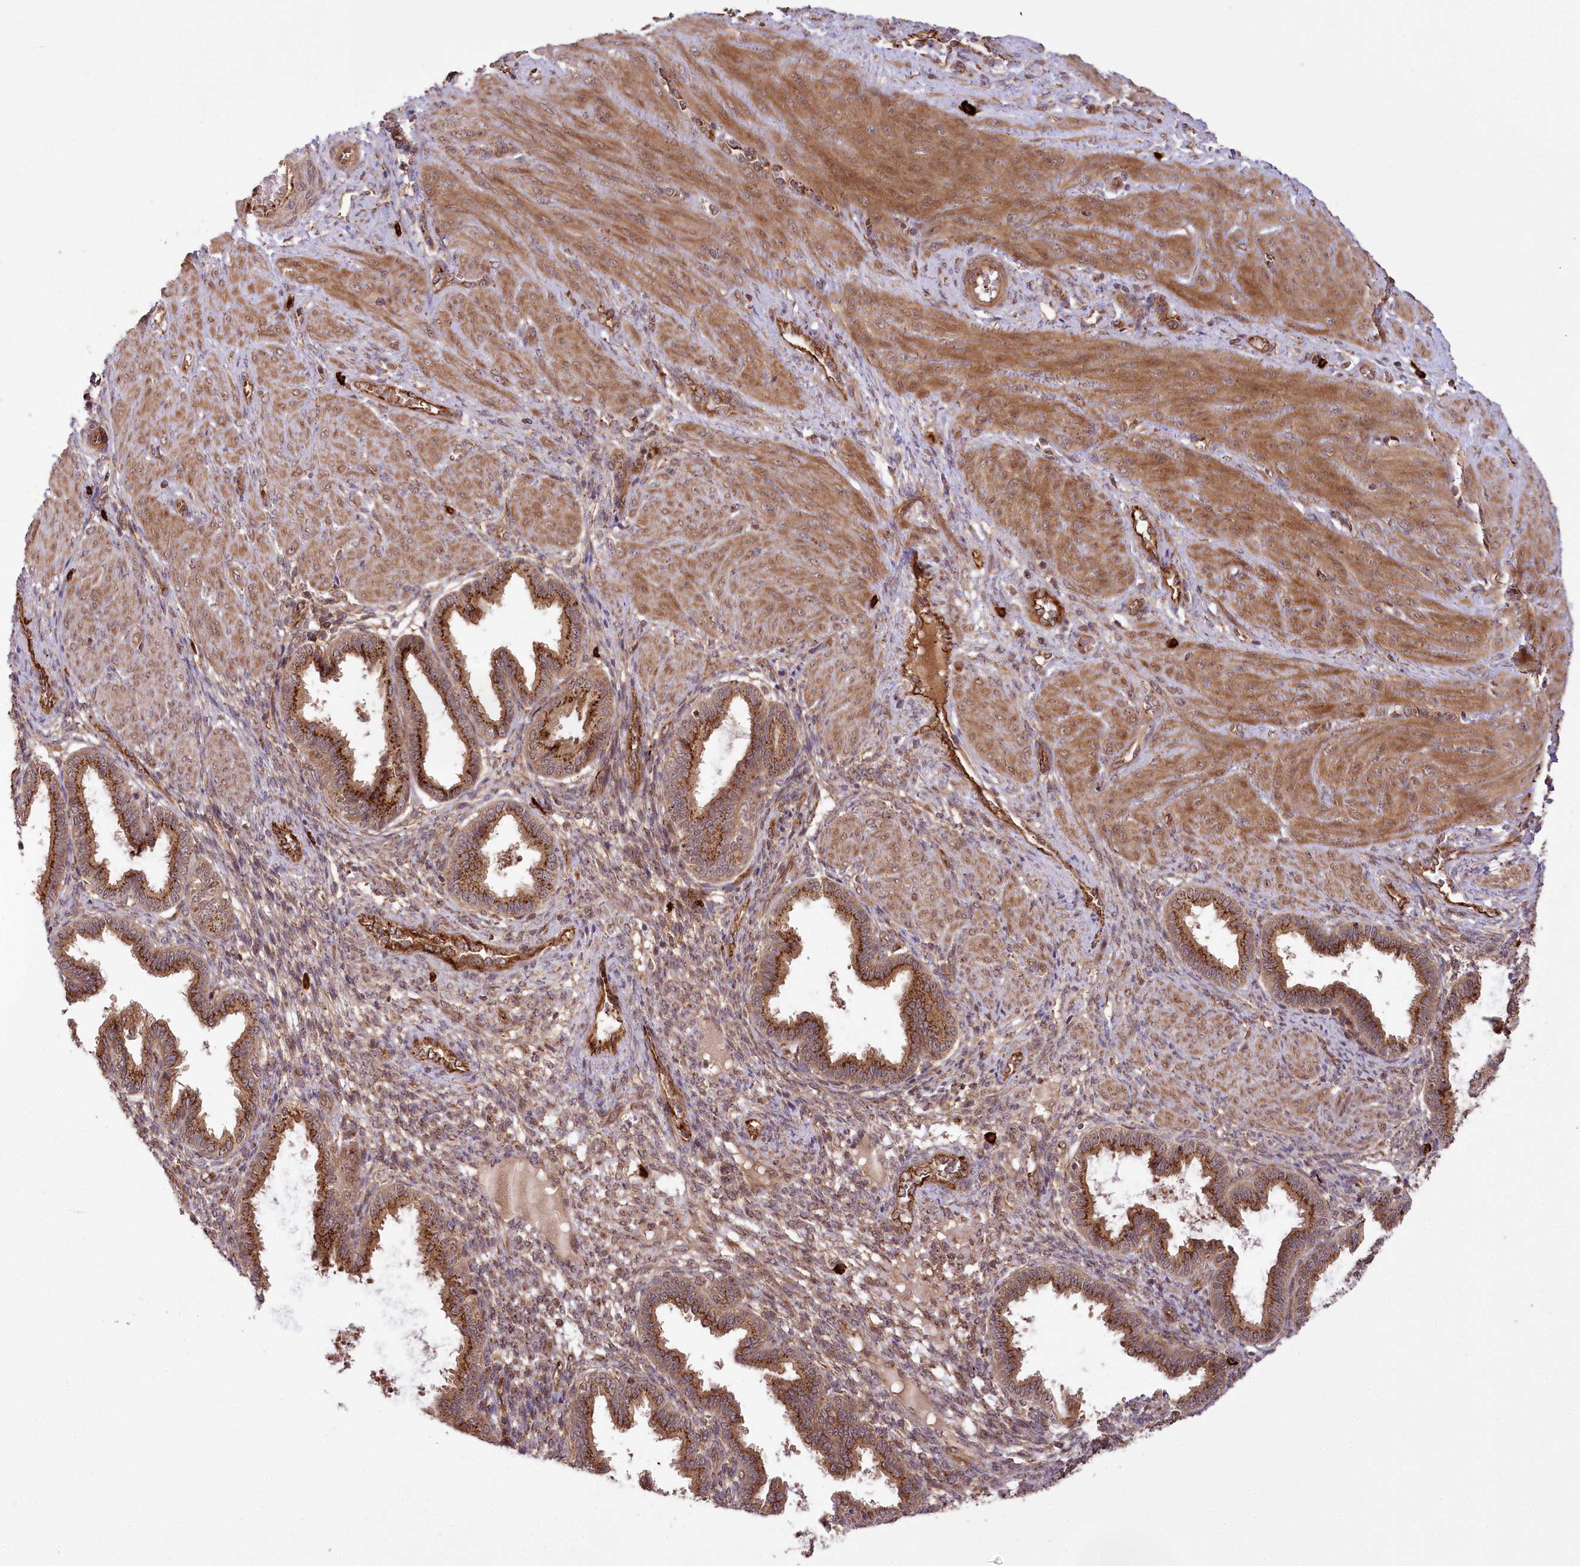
{"staining": {"intensity": "moderate", "quantity": "25%-75%", "location": "cytoplasmic/membranous"}, "tissue": "endometrium", "cell_type": "Cells in endometrial stroma", "image_type": "normal", "snomed": [{"axis": "morphology", "description": "Normal tissue, NOS"}, {"axis": "topography", "description": "Endometrium"}], "caption": "Immunohistochemical staining of benign endometrium exhibits medium levels of moderate cytoplasmic/membranous positivity in about 25%-75% of cells in endometrial stroma.", "gene": "CARD19", "patient": {"sex": "female", "age": 33}}